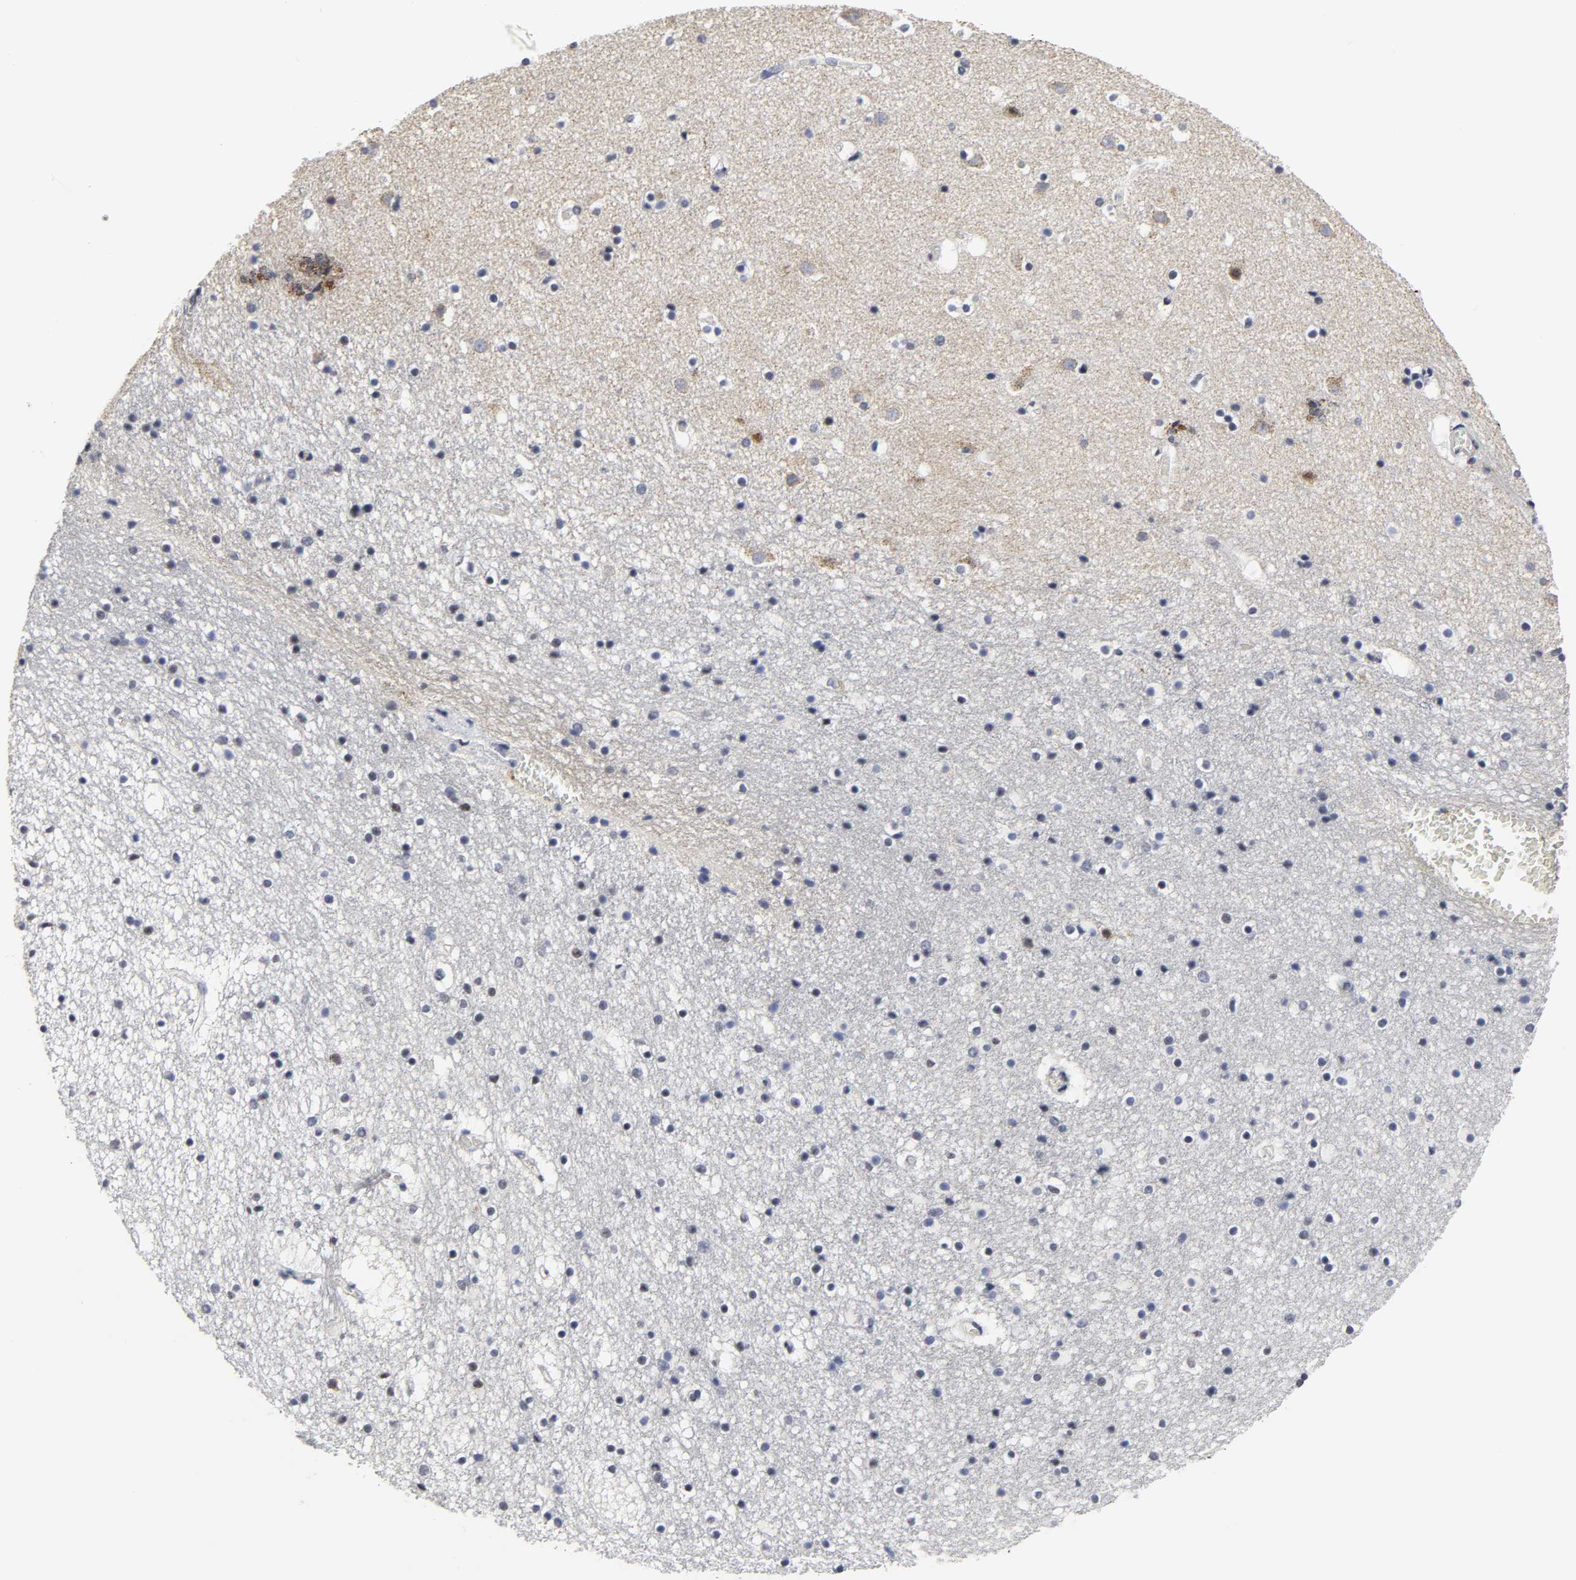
{"staining": {"intensity": "negative", "quantity": "none", "location": "none"}, "tissue": "caudate", "cell_type": "Glial cells", "image_type": "normal", "snomed": [{"axis": "morphology", "description": "Normal tissue, NOS"}, {"axis": "topography", "description": "Lateral ventricle wall"}], "caption": "High power microscopy histopathology image of an immunohistochemistry (IHC) photomicrograph of benign caudate, revealing no significant staining in glial cells. The staining was performed using DAB to visualize the protein expression in brown, while the nuclei were stained in blue with hematoxylin (Magnification: 20x).", "gene": "GRHL2", "patient": {"sex": "male", "age": 45}}